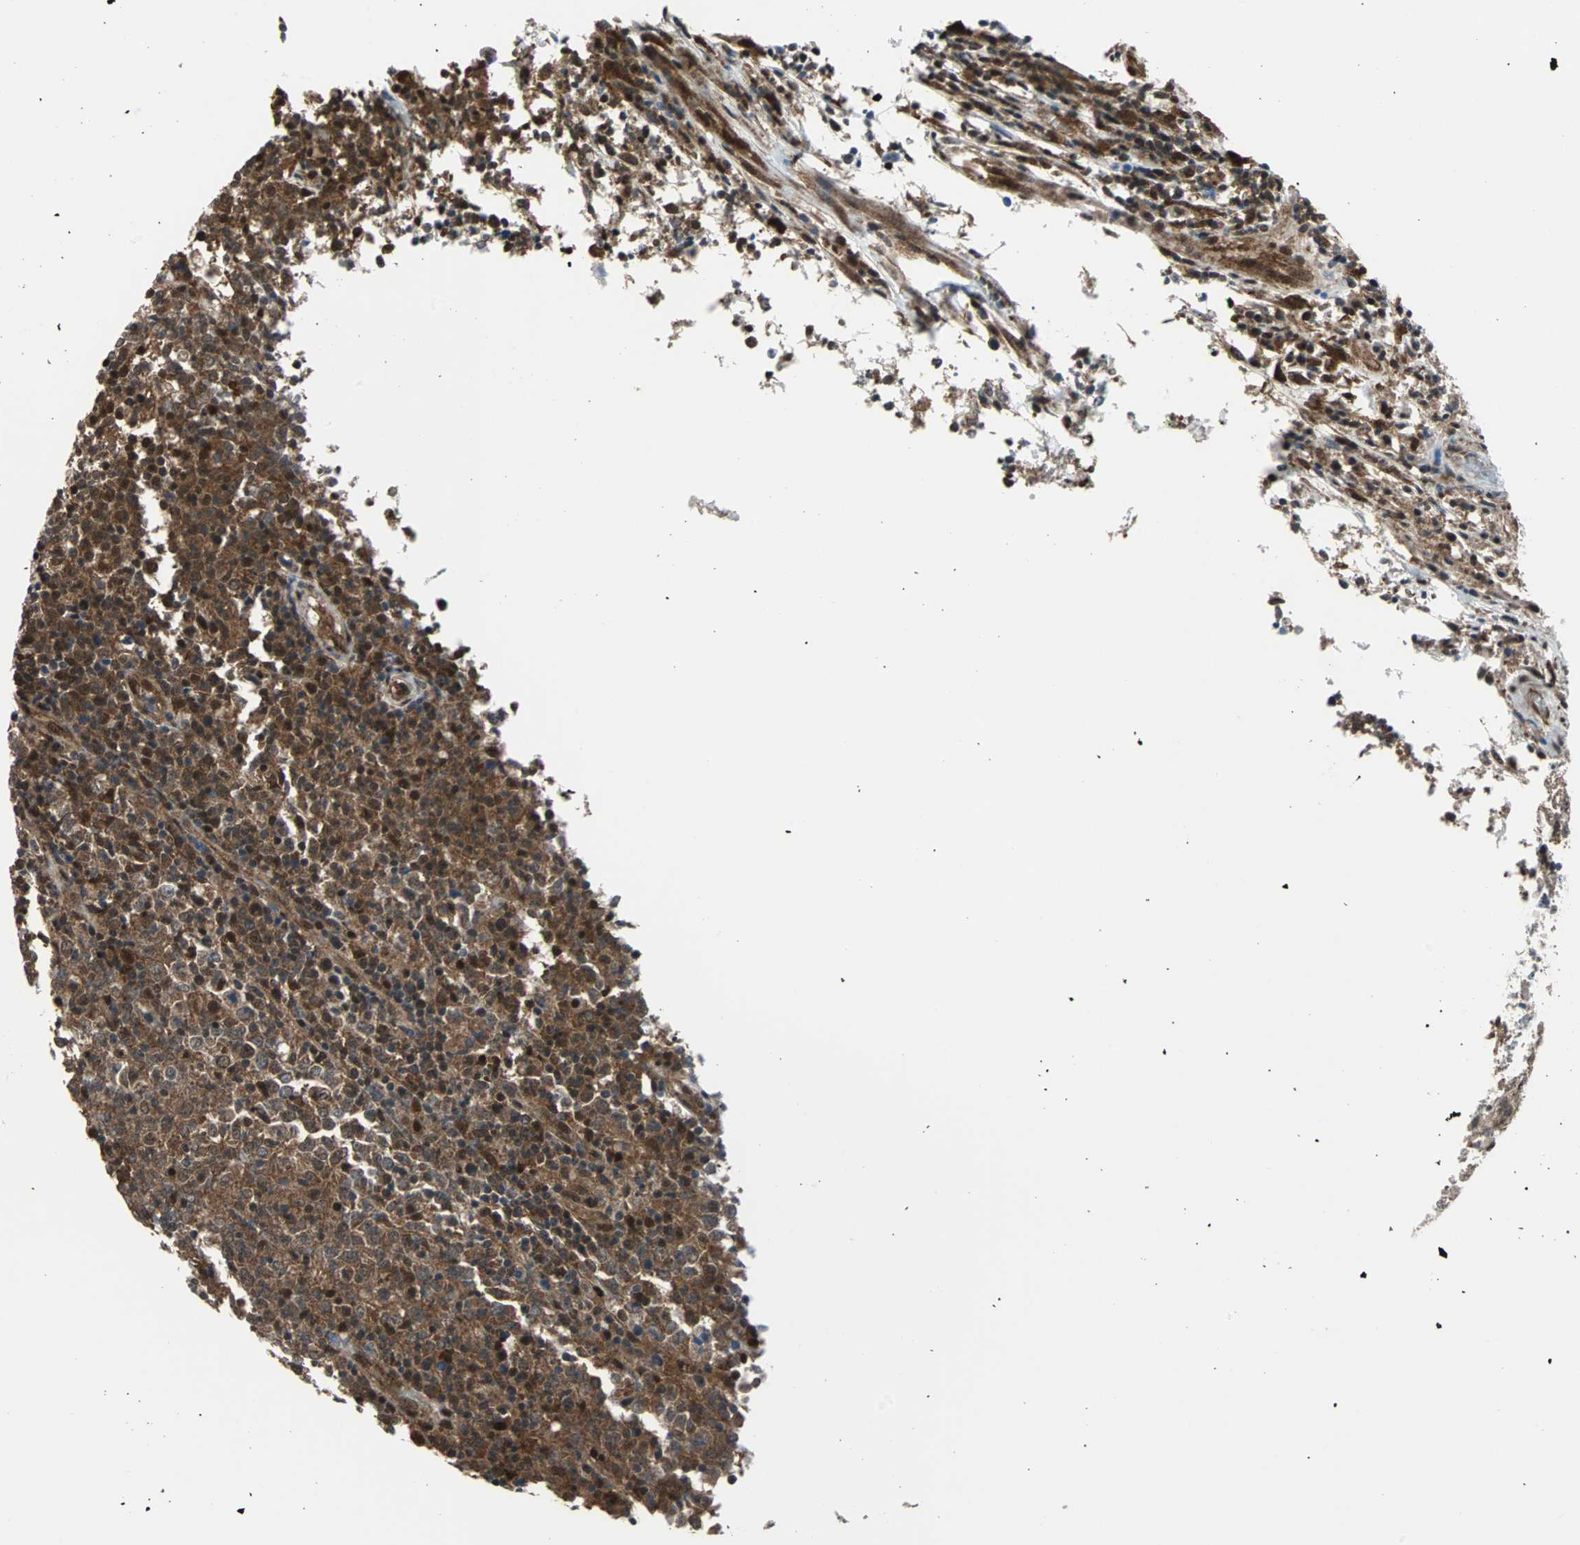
{"staining": {"intensity": "strong", "quantity": ">75%", "location": "cytoplasmic/membranous"}, "tissue": "lymphoma", "cell_type": "Tumor cells", "image_type": "cancer", "snomed": [{"axis": "morphology", "description": "Malignant lymphoma, non-Hodgkin's type, High grade"}, {"axis": "topography", "description": "Lymph node"}], "caption": "Approximately >75% of tumor cells in lymphoma exhibit strong cytoplasmic/membranous protein staining as visualized by brown immunohistochemical staining.", "gene": "VCP", "patient": {"sex": "female", "age": 84}}